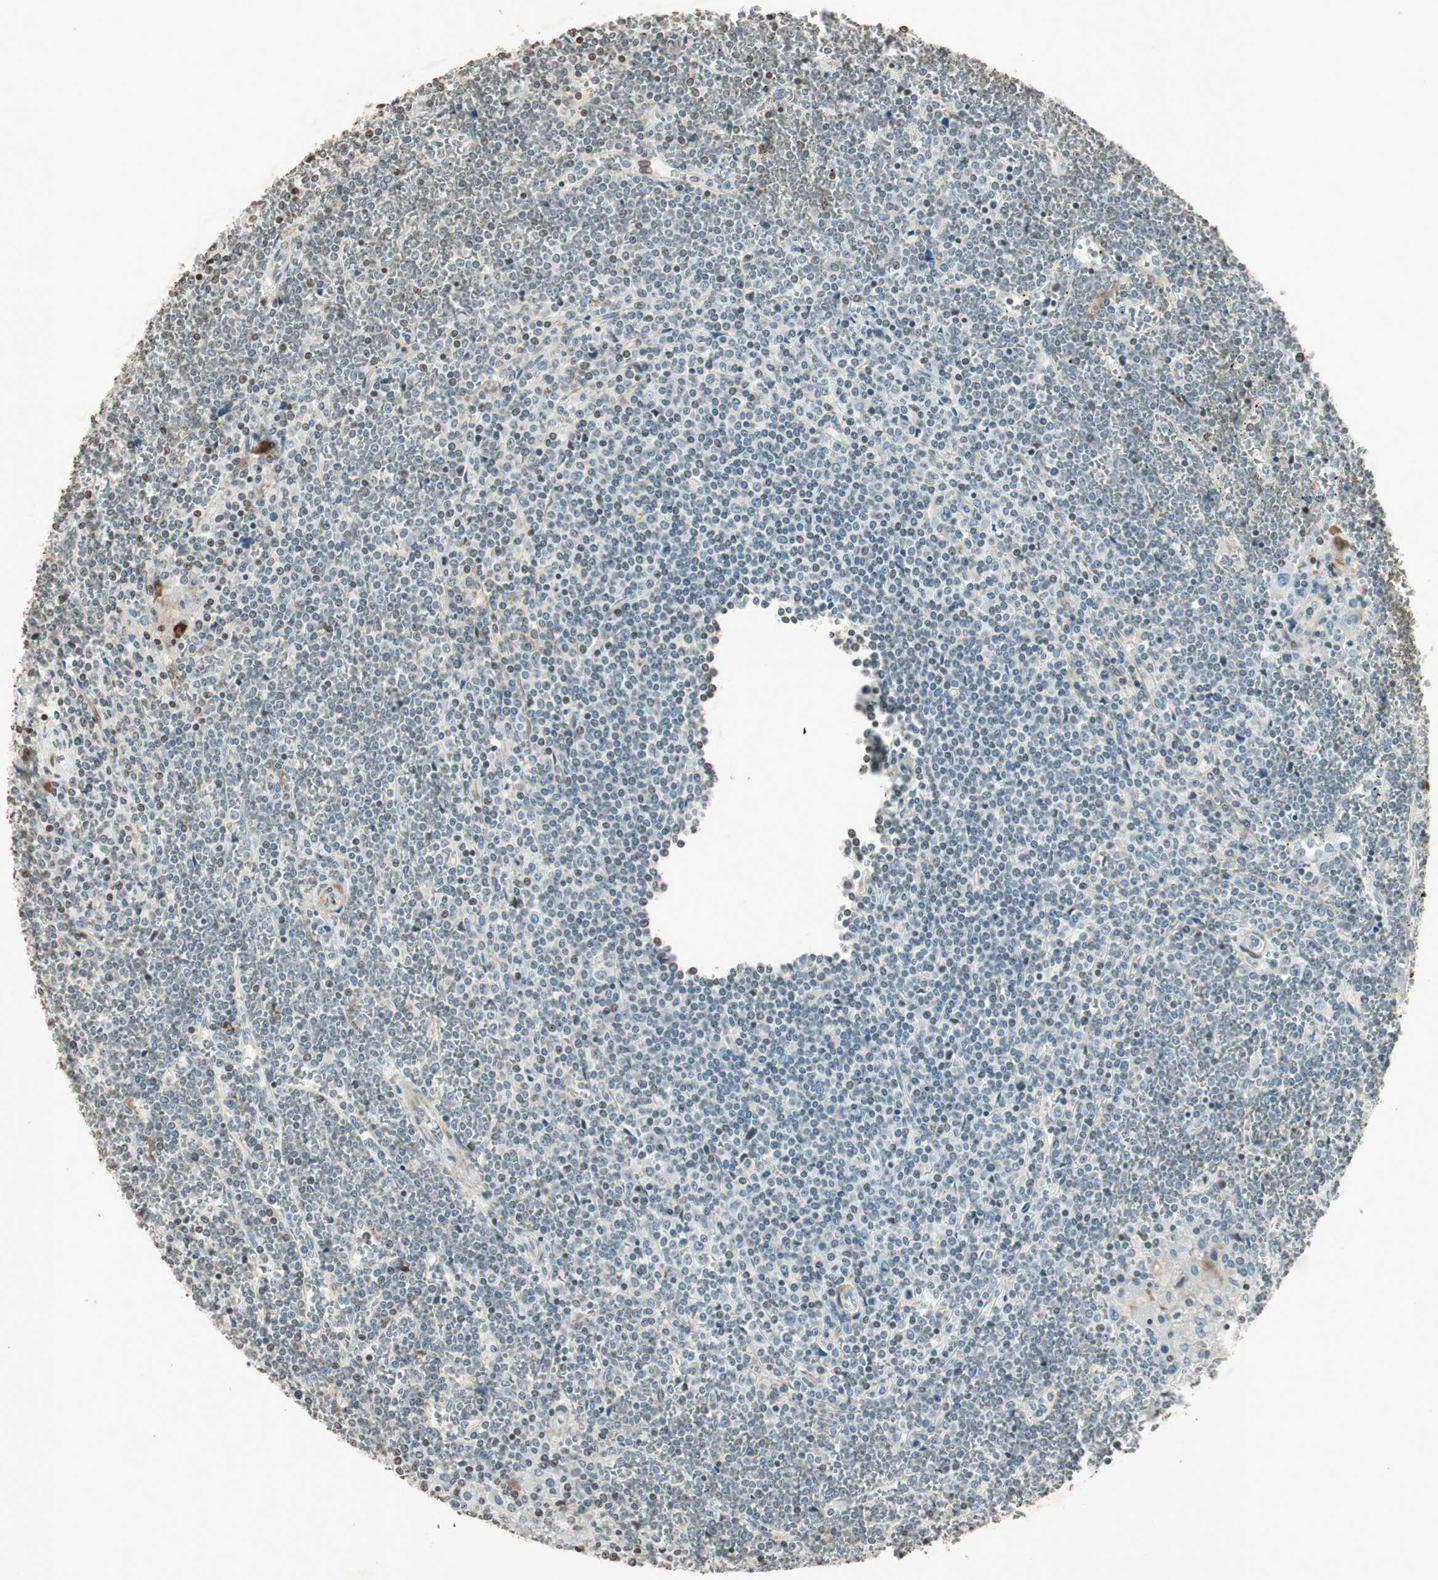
{"staining": {"intensity": "negative", "quantity": "none", "location": "none"}, "tissue": "lymphoma", "cell_type": "Tumor cells", "image_type": "cancer", "snomed": [{"axis": "morphology", "description": "Malignant lymphoma, non-Hodgkin's type, Low grade"}, {"axis": "topography", "description": "Spleen"}], "caption": "There is no significant staining in tumor cells of malignant lymphoma, non-Hodgkin's type (low-grade).", "gene": "PRKG1", "patient": {"sex": "female", "age": 19}}